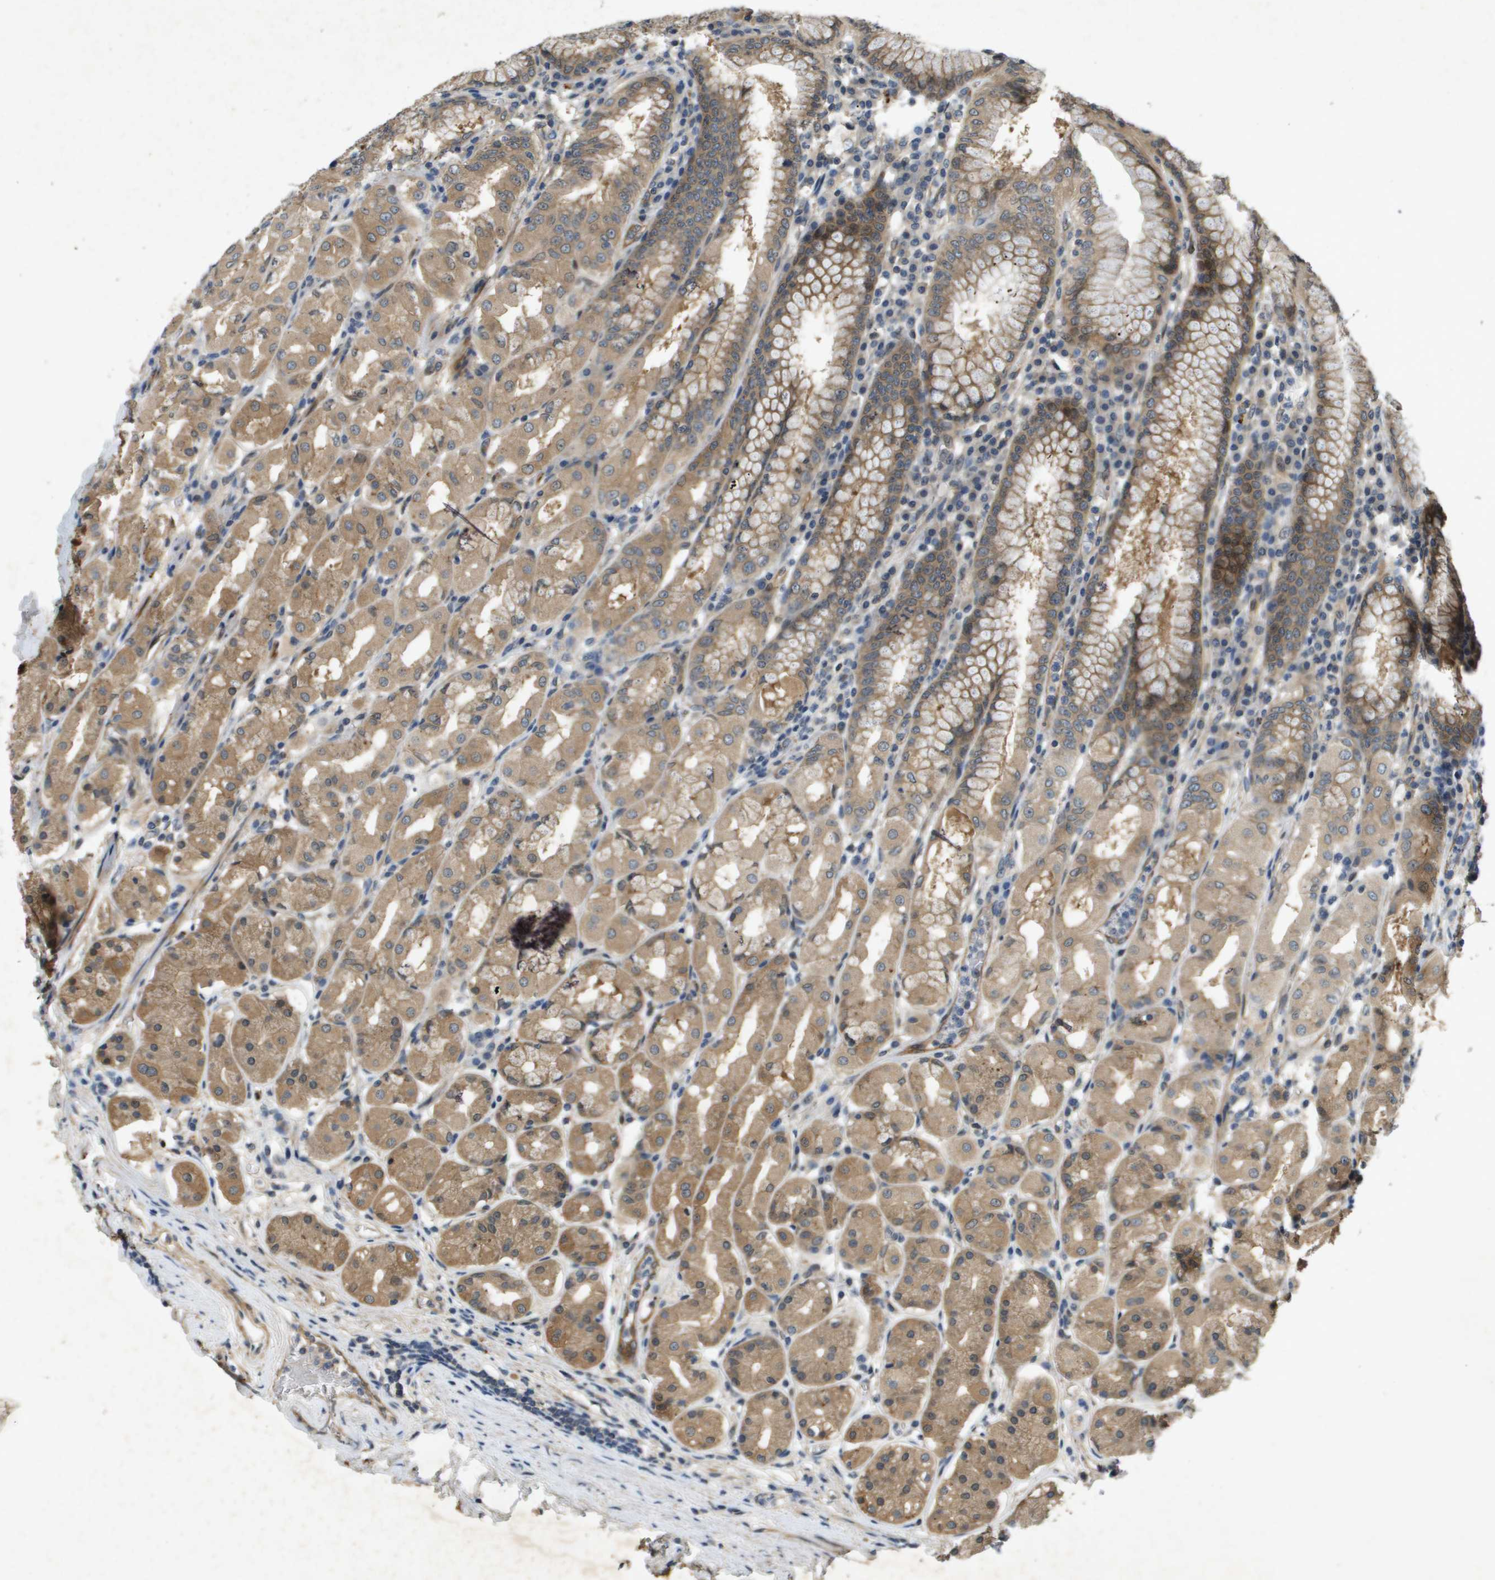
{"staining": {"intensity": "moderate", "quantity": ">75%", "location": "cytoplasmic/membranous"}, "tissue": "stomach", "cell_type": "Glandular cells", "image_type": "normal", "snomed": [{"axis": "morphology", "description": "Normal tissue, NOS"}, {"axis": "topography", "description": "Stomach"}, {"axis": "topography", "description": "Stomach, lower"}], "caption": "This photomicrograph displays IHC staining of benign human stomach, with medium moderate cytoplasmic/membranous staining in about >75% of glandular cells.", "gene": "PGAP3", "patient": {"sex": "female", "age": 56}}